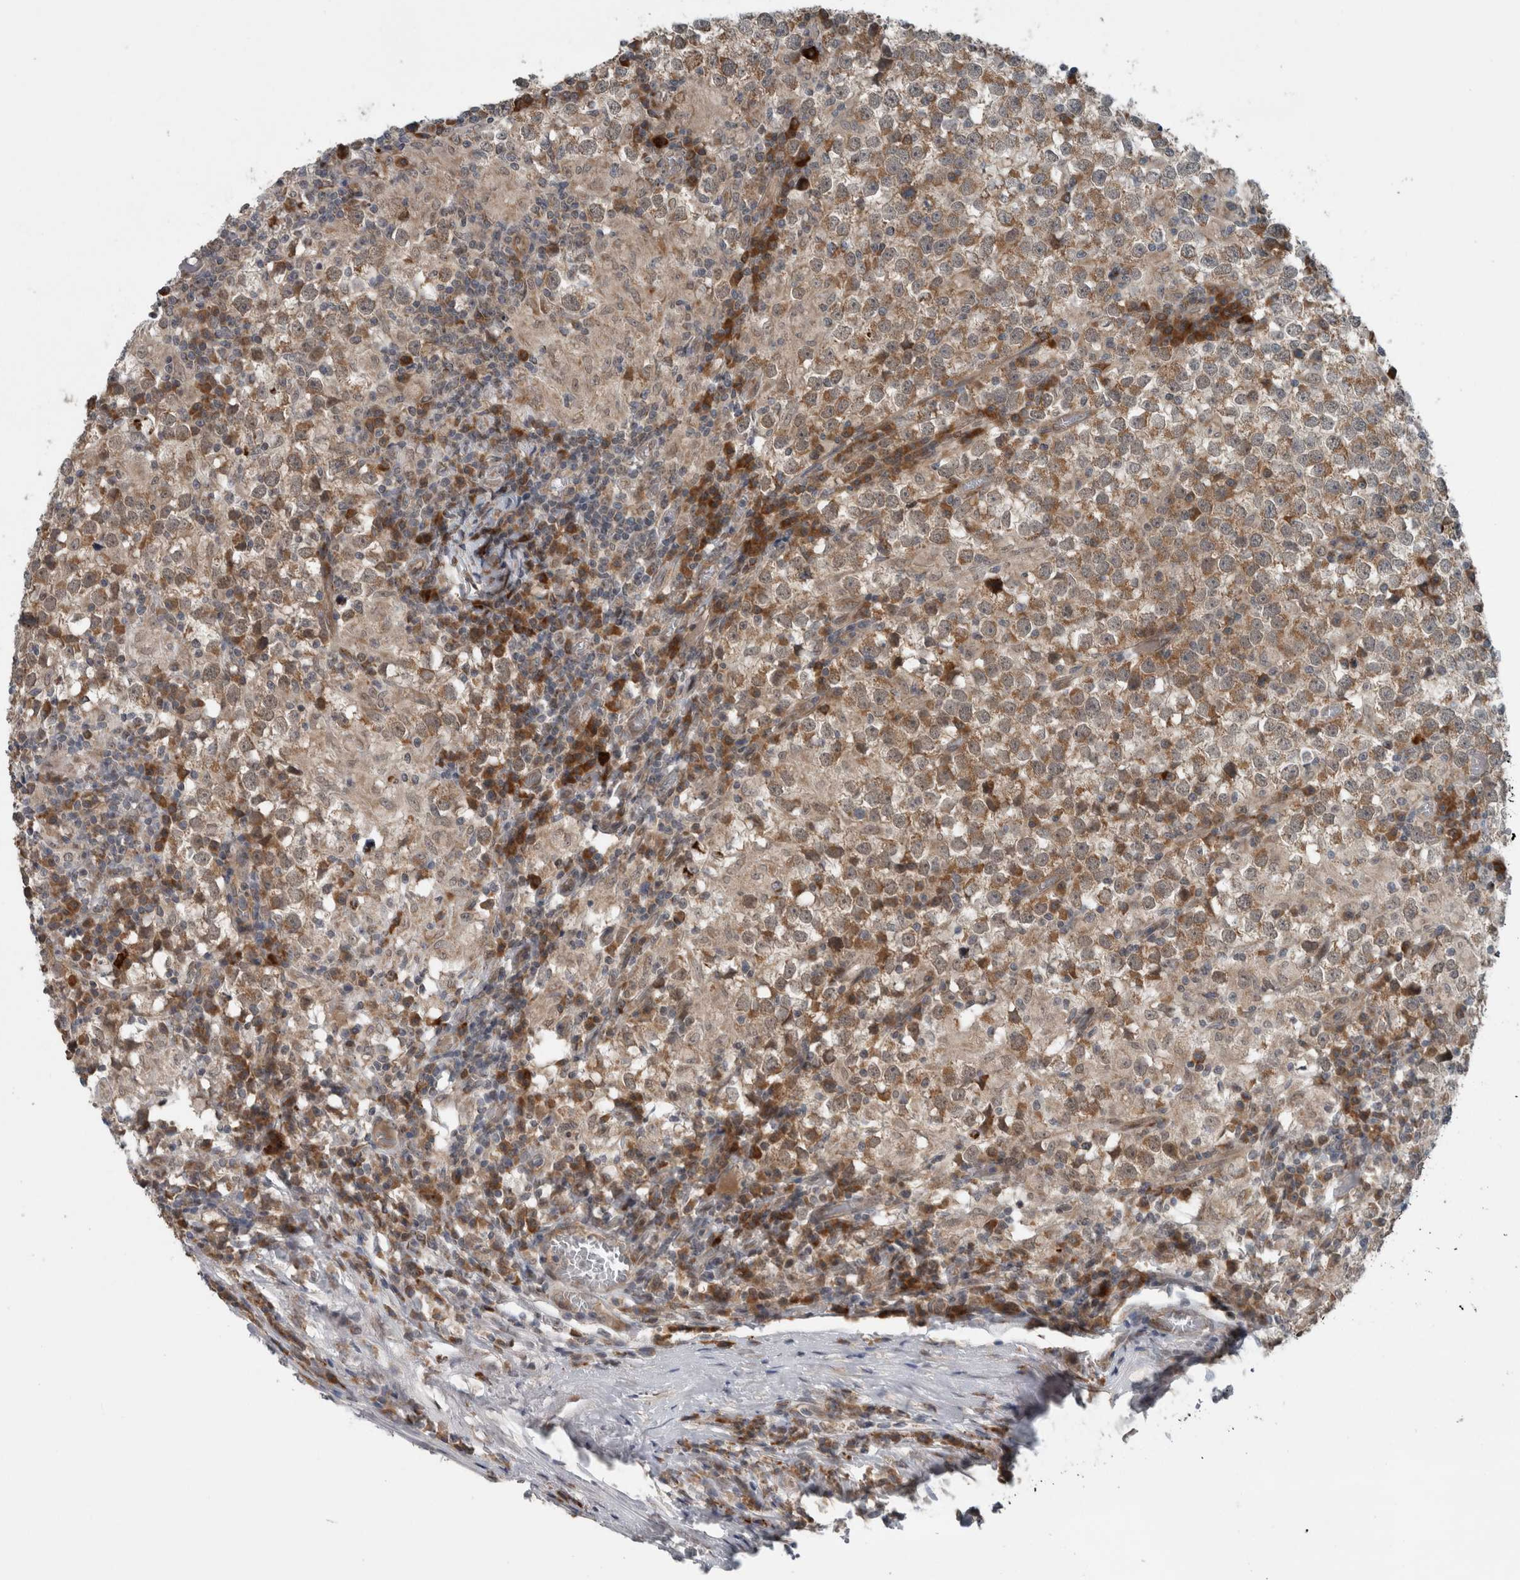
{"staining": {"intensity": "moderate", "quantity": ">75%", "location": "cytoplasmic/membranous"}, "tissue": "testis cancer", "cell_type": "Tumor cells", "image_type": "cancer", "snomed": [{"axis": "morphology", "description": "Seminoma, NOS"}, {"axis": "topography", "description": "Testis"}], "caption": "Protein staining reveals moderate cytoplasmic/membranous expression in about >75% of tumor cells in testis seminoma.", "gene": "GBA2", "patient": {"sex": "male", "age": 65}}